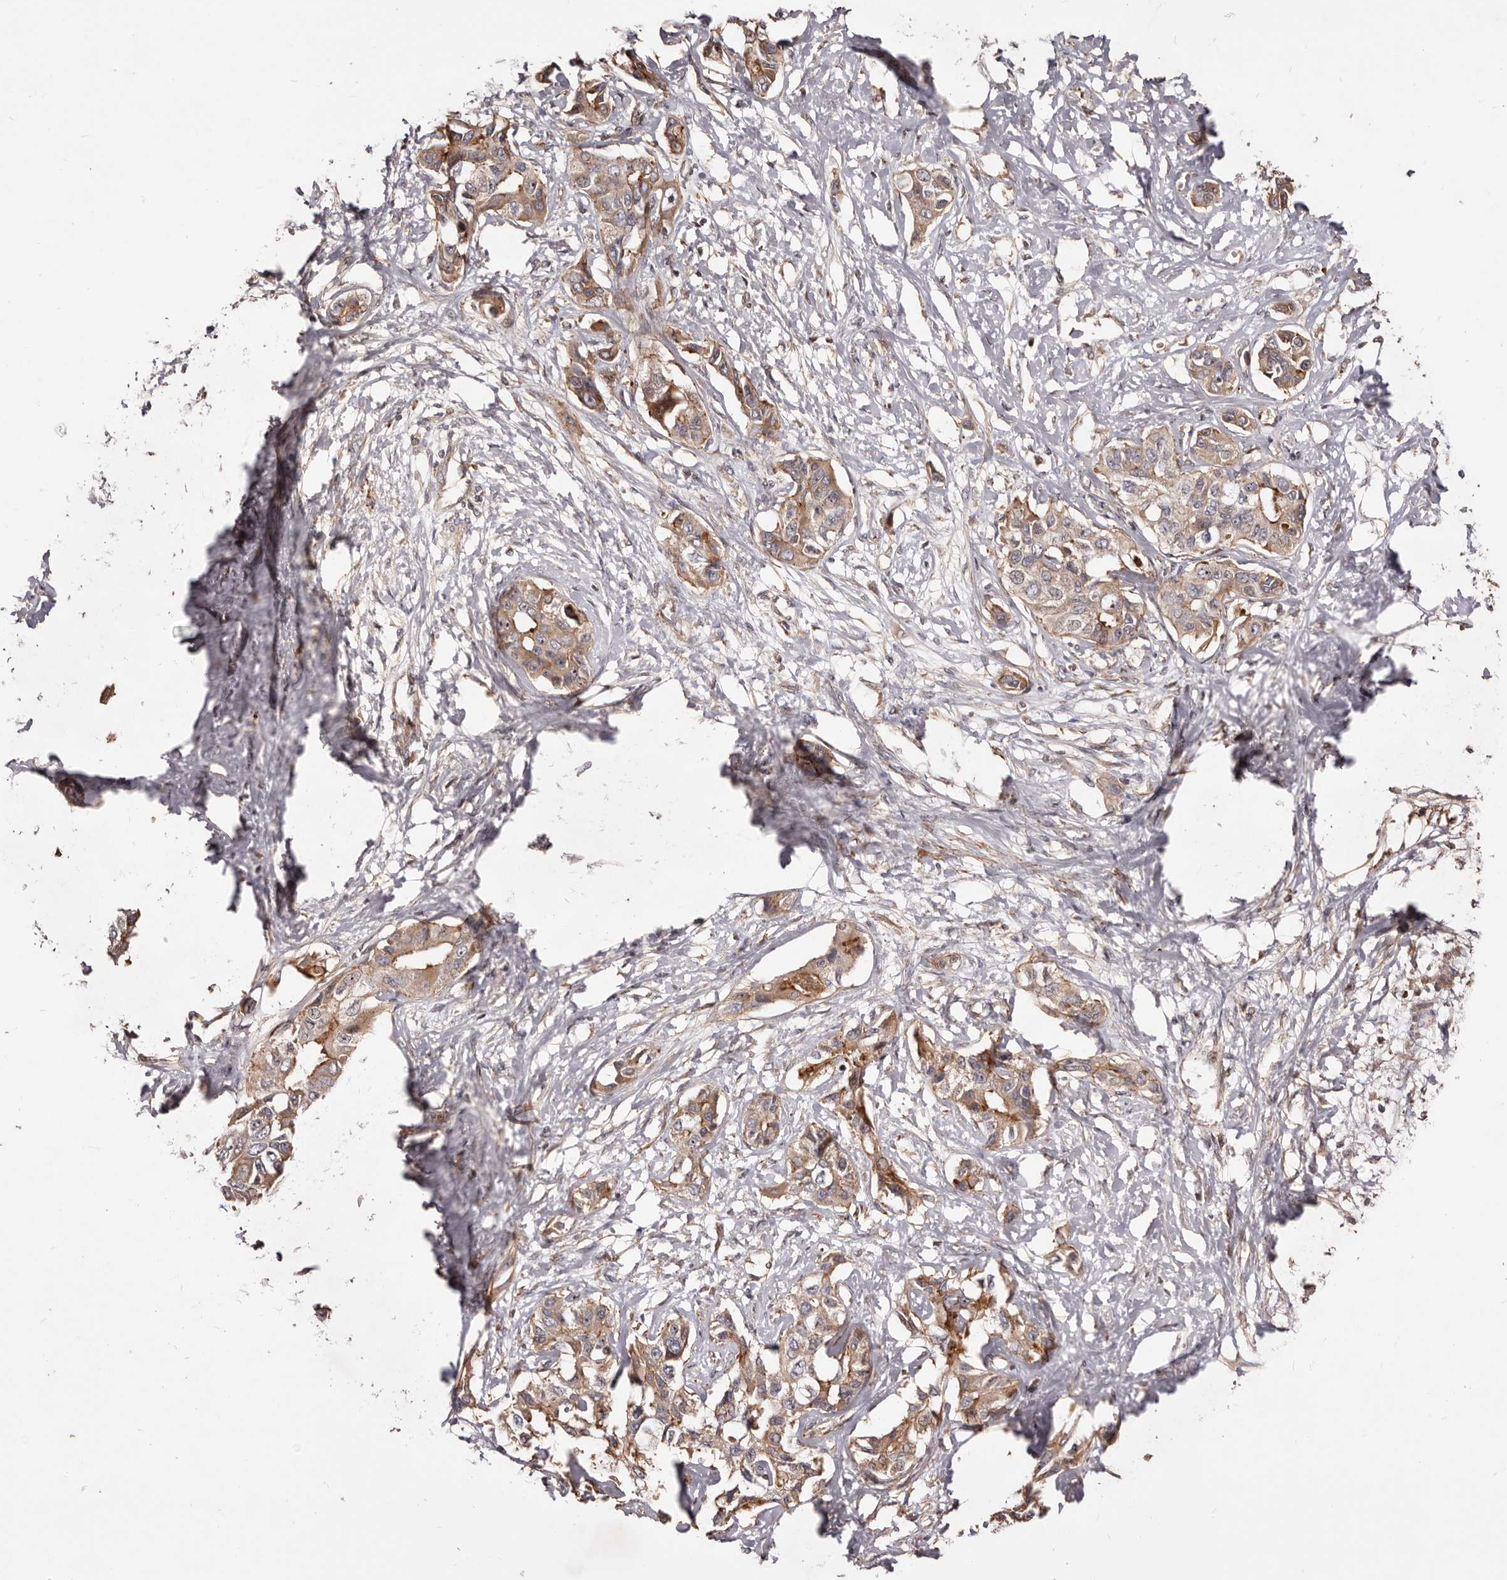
{"staining": {"intensity": "moderate", "quantity": ">75%", "location": "cytoplasmic/membranous"}, "tissue": "liver cancer", "cell_type": "Tumor cells", "image_type": "cancer", "snomed": [{"axis": "morphology", "description": "Cholangiocarcinoma"}, {"axis": "topography", "description": "Liver"}], "caption": "A brown stain shows moderate cytoplasmic/membranous expression of a protein in human liver cholangiocarcinoma tumor cells.", "gene": "GTPBP1", "patient": {"sex": "male", "age": 59}}